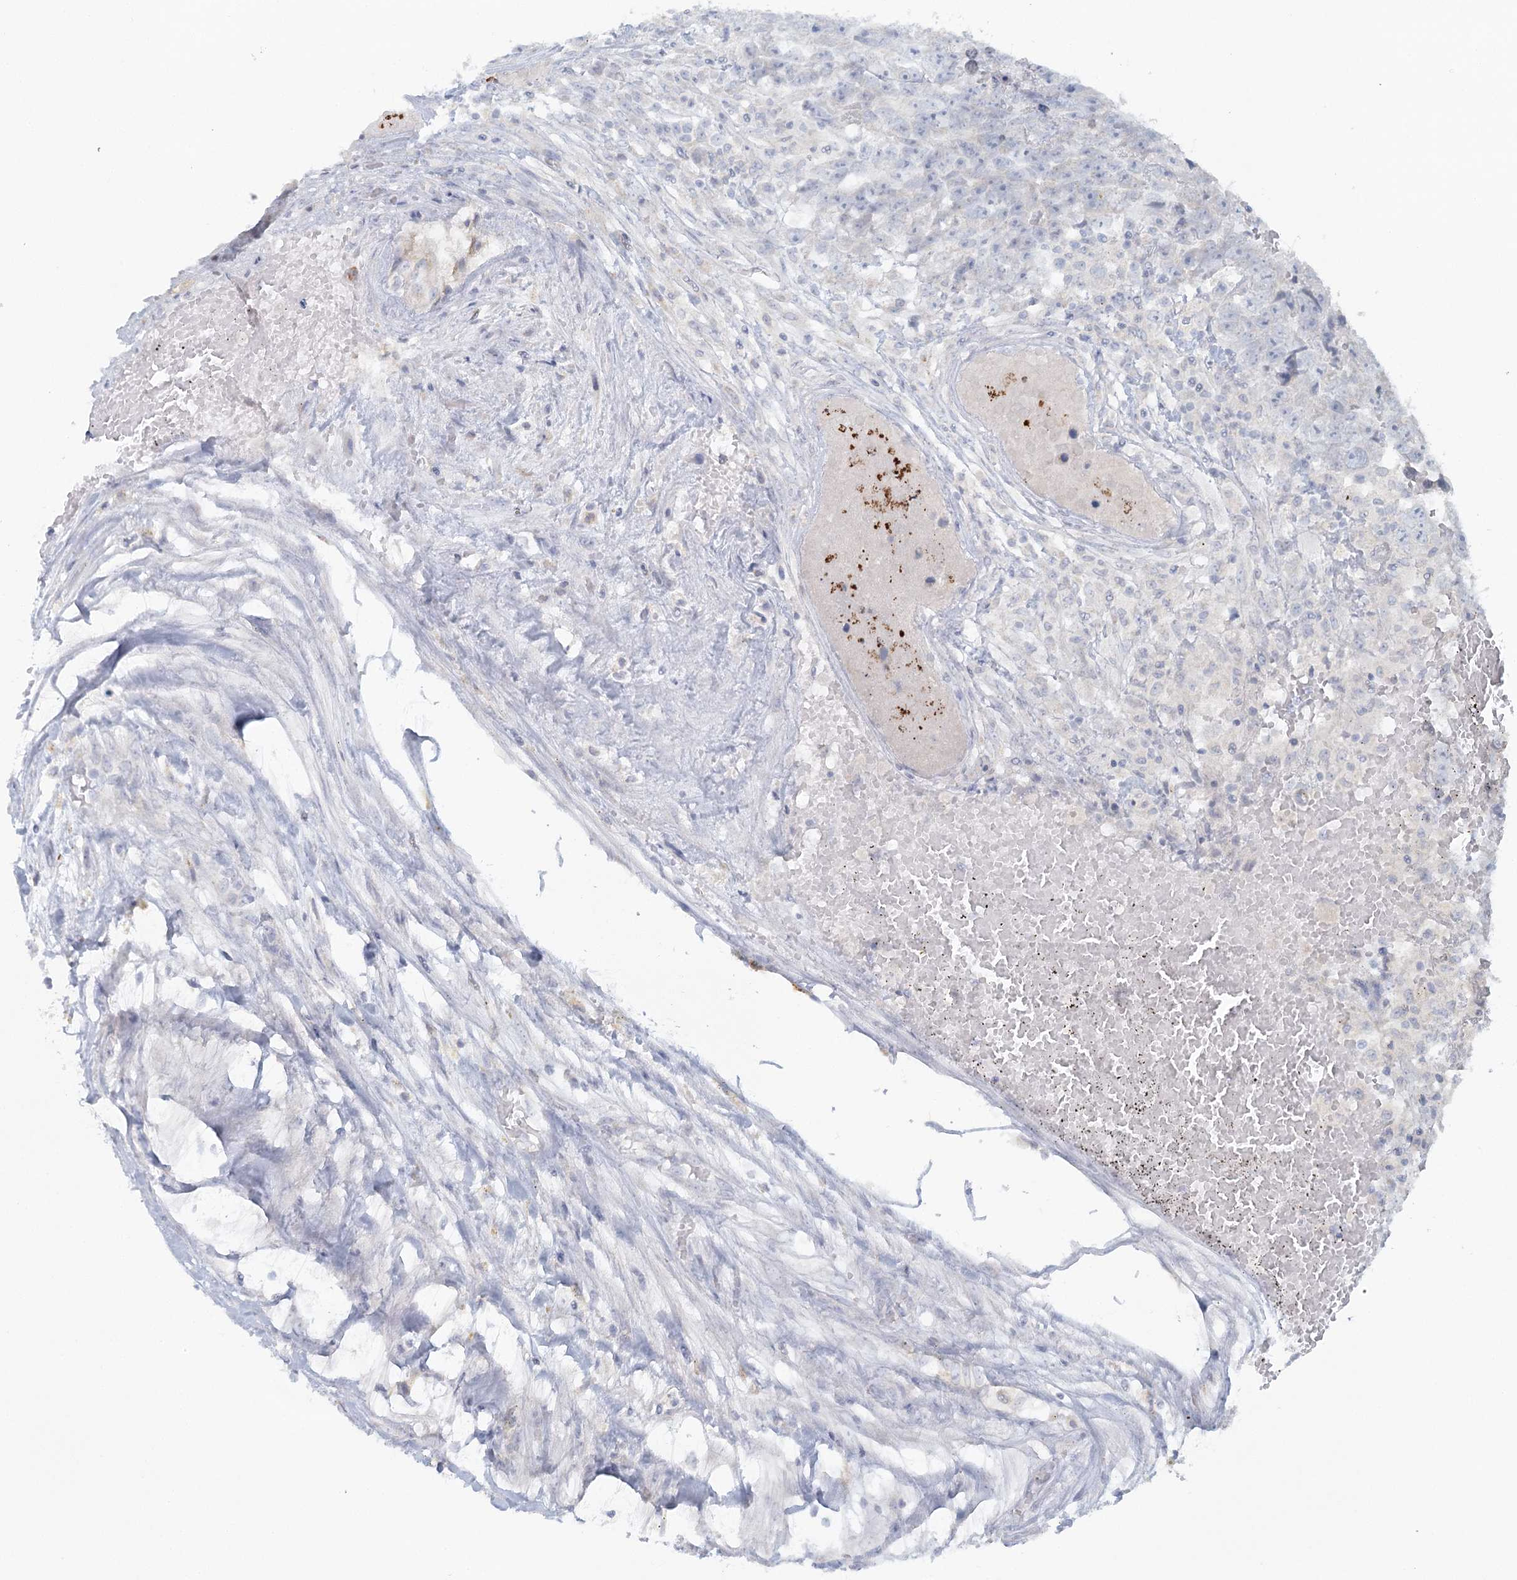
{"staining": {"intensity": "negative", "quantity": "none", "location": "none"}, "tissue": "testis cancer", "cell_type": "Tumor cells", "image_type": "cancer", "snomed": [{"axis": "morphology", "description": "Carcinoma, Embryonal, NOS"}, {"axis": "topography", "description": "Testis"}], "caption": "IHC of embryonal carcinoma (testis) demonstrates no staining in tumor cells. Brightfield microscopy of IHC stained with DAB (brown) and hematoxylin (blue), captured at high magnification.", "gene": "BPHL", "patient": {"sex": "male", "age": 25}}